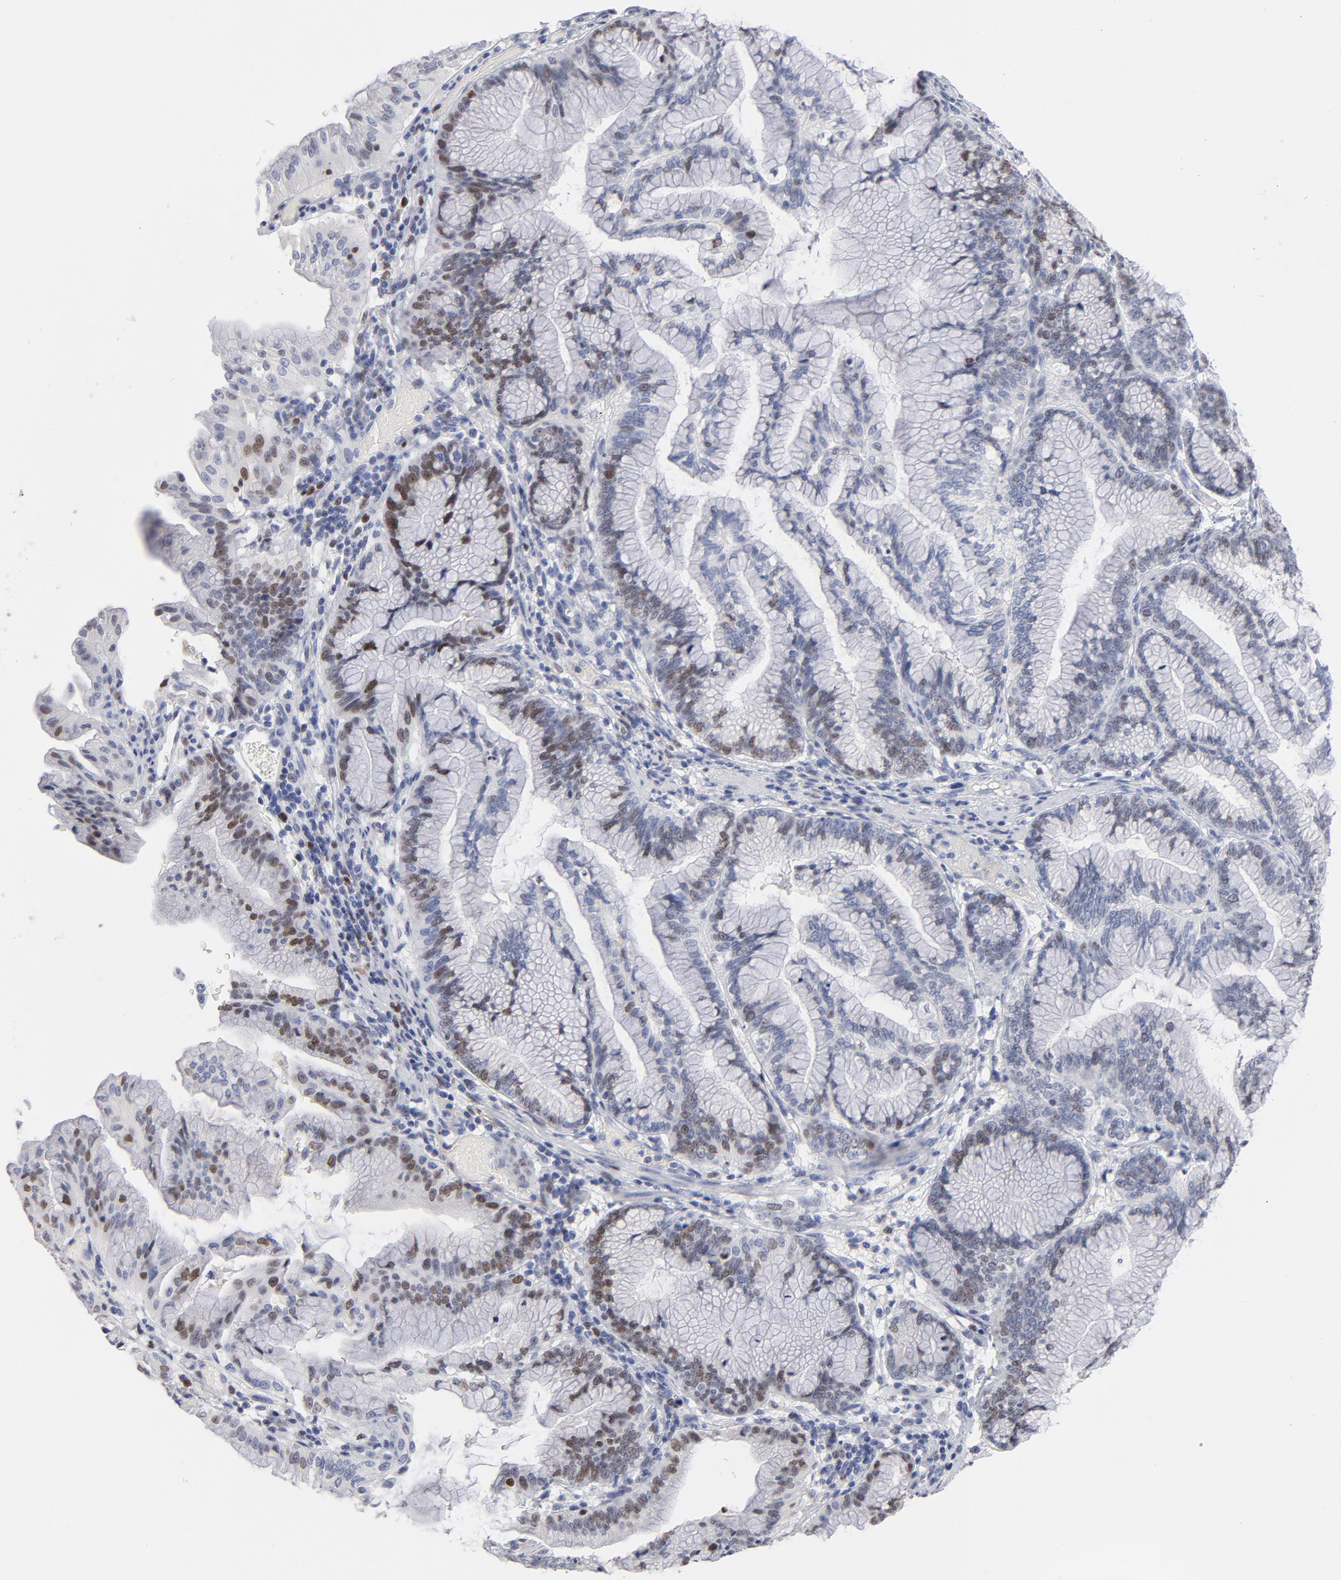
{"staining": {"intensity": "strong", "quantity": "25%-75%", "location": "nuclear"}, "tissue": "pancreatic cancer", "cell_type": "Tumor cells", "image_type": "cancer", "snomed": [{"axis": "morphology", "description": "Adenocarcinoma, NOS"}, {"axis": "topography", "description": "Pancreas"}], "caption": "Protein staining displays strong nuclear staining in approximately 25%-75% of tumor cells in adenocarcinoma (pancreatic).", "gene": "MCM7", "patient": {"sex": "female", "age": 64}}